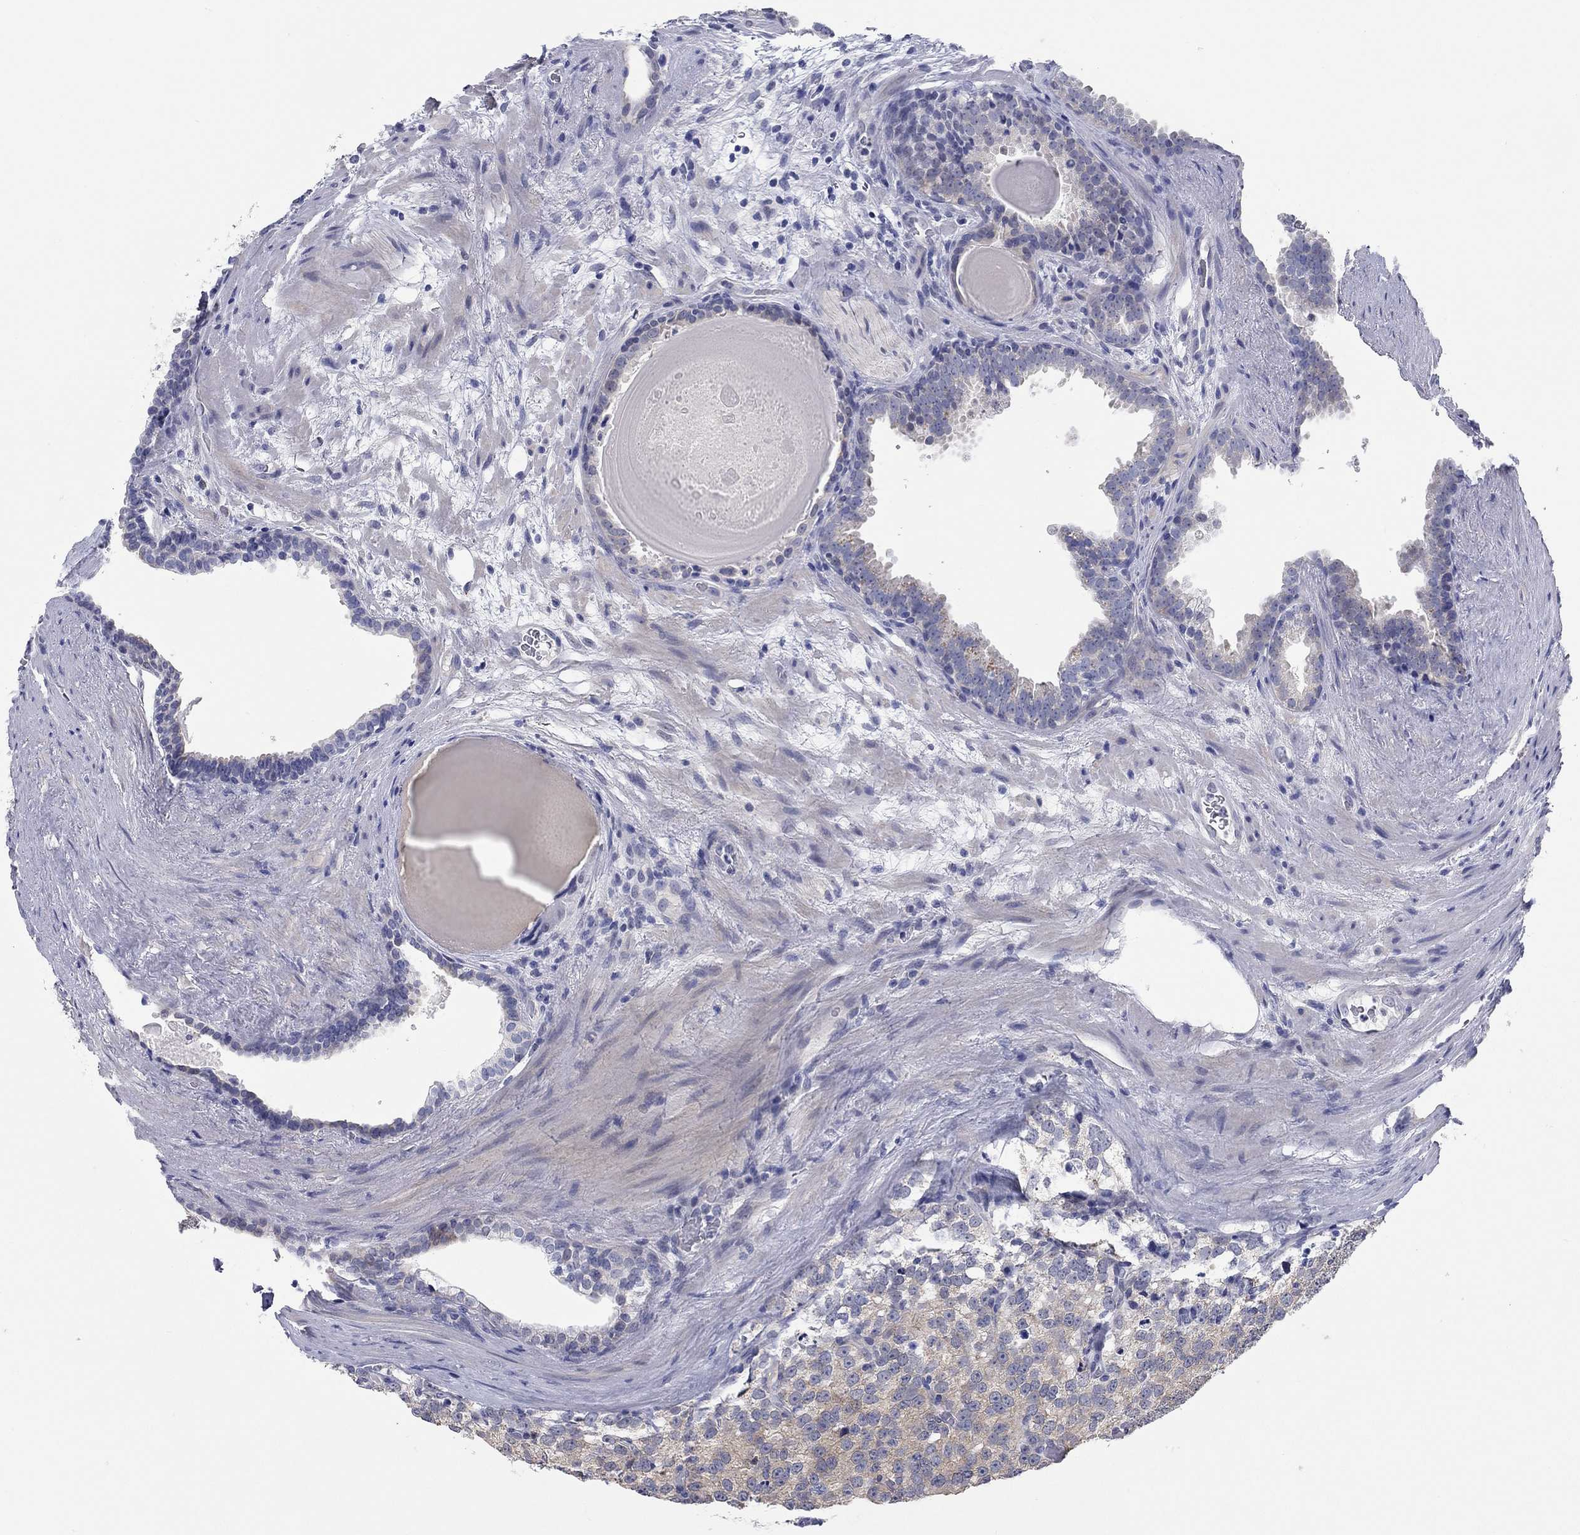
{"staining": {"intensity": "moderate", "quantity": "<25%", "location": "cytoplasmic/membranous"}, "tissue": "prostate cancer", "cell_type": "Tumor cells", "image_type": "cancer", "snomed": [{"axis": "morphology", "description": "Adenocarcinoma, High grade"}, {"axis": "topography", "description": "Prostate and seminal vesicle, NOS"}], "caption": "This is an image of IHC staining of prostate cancer (high-grade adenocarcinoma), which shows moderate positivity in the cytoplasmic/membranous of tumor cells.", "gene": "WASF3", "patient": {"sex": "male", "age": 62}}